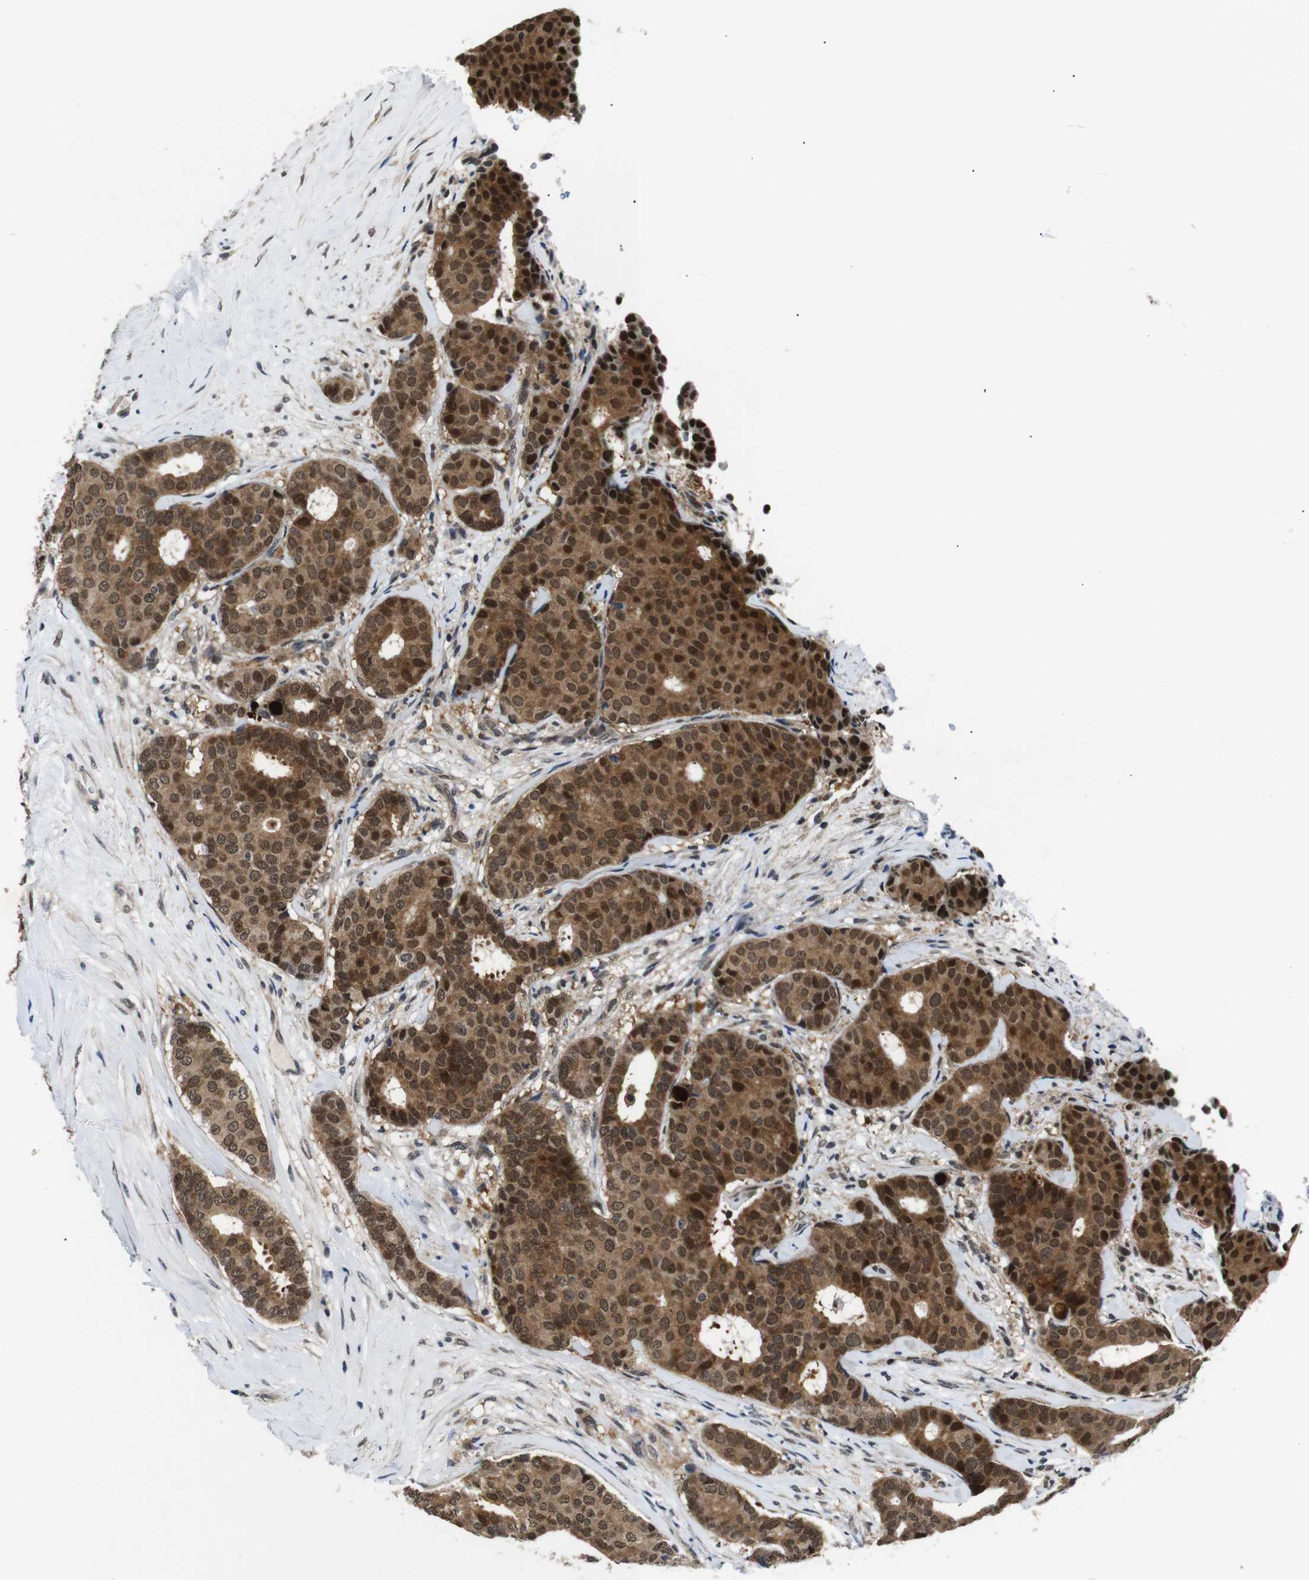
{"staining": {"intensity": "strong", "quantity": ">75%", "location": "cytoplasmic/membranous,nuclear"}, "tissue": "breast cancer", "cell_type": "Tumor cells", "image_type": "cancer", "snomed": [{"axis": "morphology", "description": "Duct carcinoma"}, {"axis": "topography", "description": "Breast"}], "caption": "Protein expression analysis of human breast cancer (intraductal carcinoma) reveals strong cytoplasmic/membranous and nuclear expression in approximately >75% of tumor cells. (Stains: DAB (3,3'-diaminobenzidine) in brown, nuclei in blue, Microscopy: brightfield microscopy at high magnification).", "gene": "SKP1", "patient": {"sex": "female", "age": 75}}